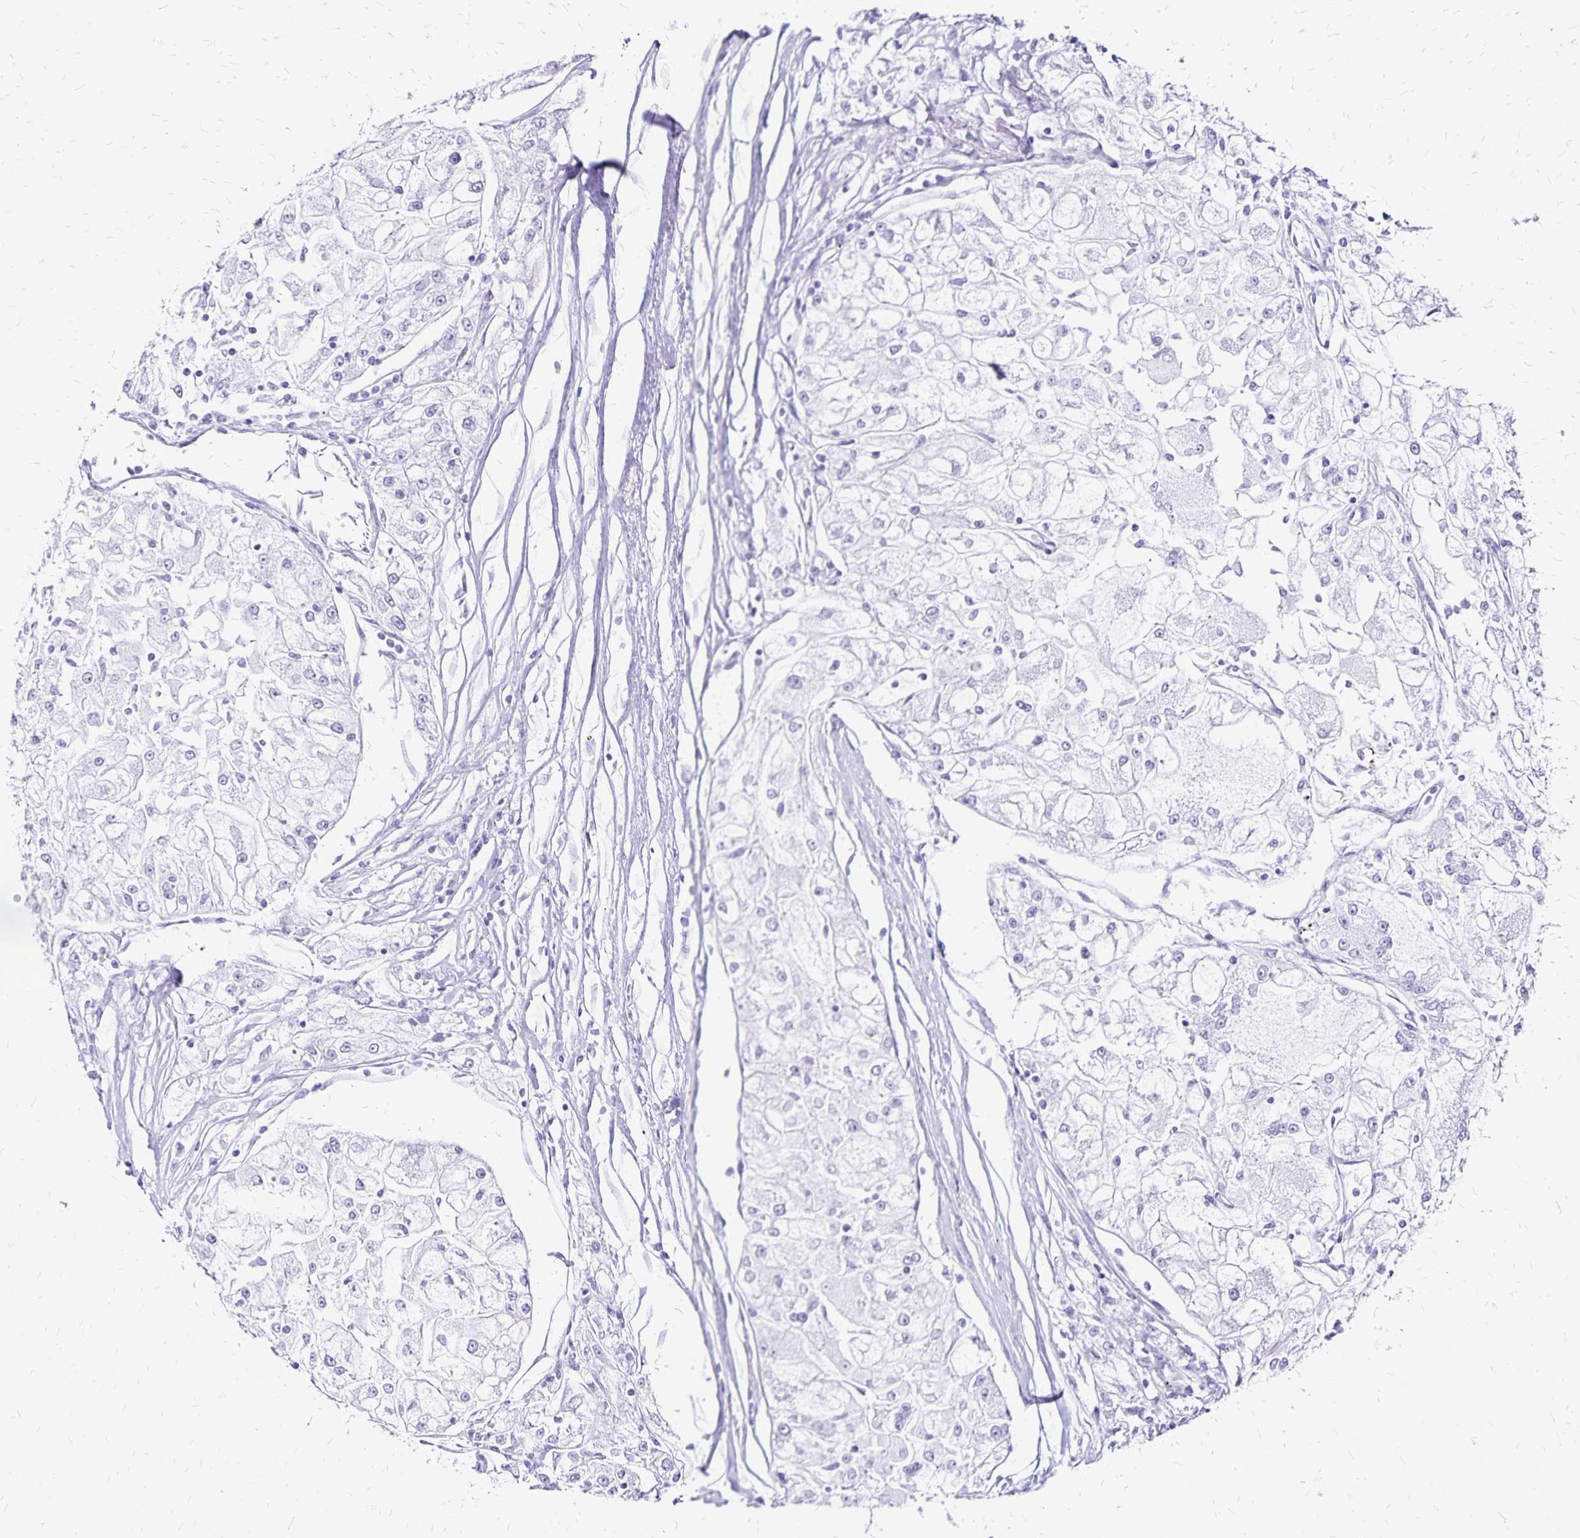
{"staining": {"intensity": "negative", "quantity": "none", "location": "none"}, "tissue": "renal cancer", "cell_type": "Tumor cells", "image_type": "cancer", "snomed": [{"axis": "morphology", "description": "Adenocarcinoma, NOS"}, {"axis": "topography", "description": "Kidney"}], "caption": "IHC image of neoplastic tissue: human renal adenocarcinoma stained with DAB reveals no significant protein positivity in tumor cells.", "gene": "LIN28B", "patient": {"sex": "female", "age": 72}}